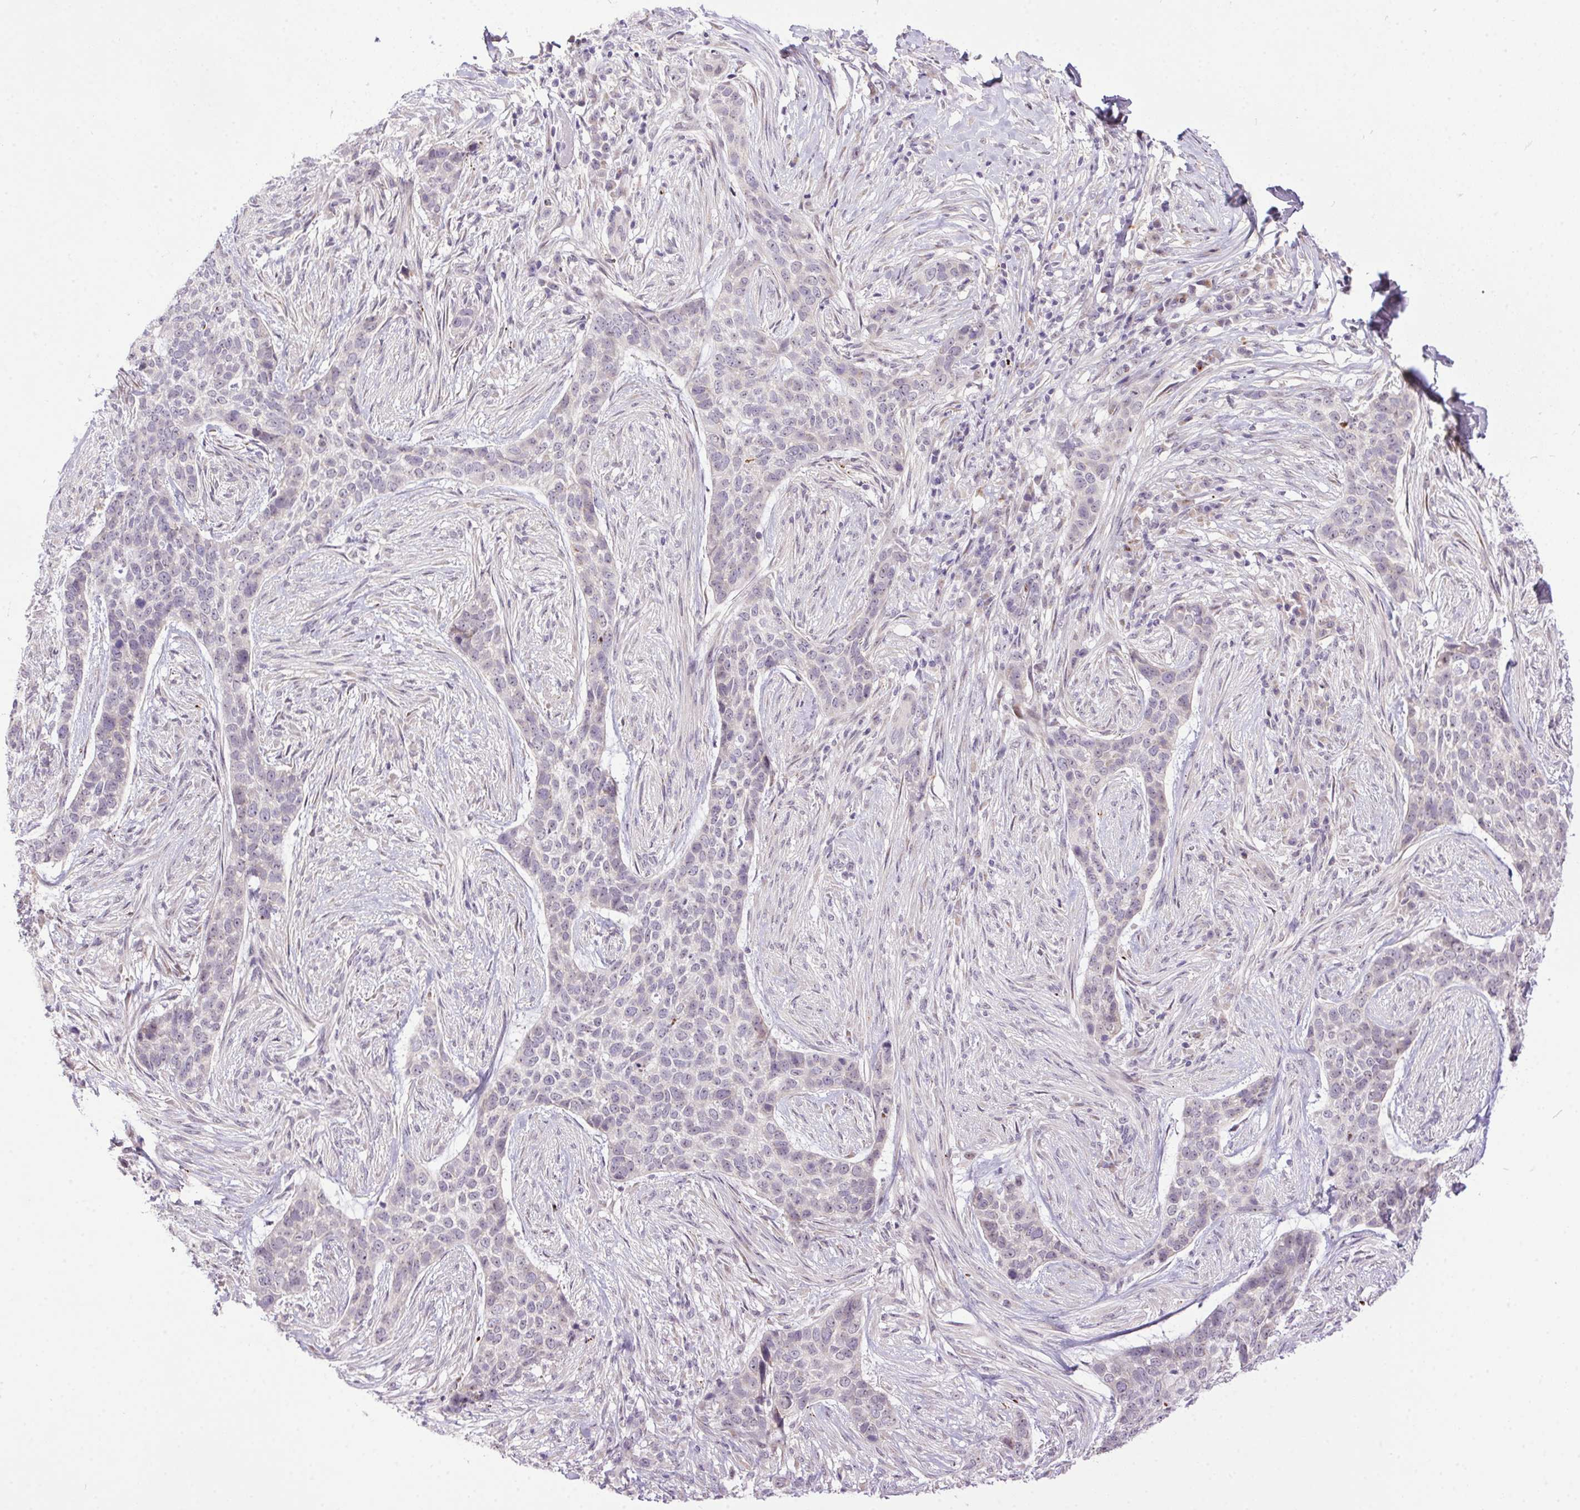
{"staining": {"intensity": "negative", "quantity": "none", "location": "none"}, "tissue": "skin cancer", "cell_type": "Tumor cells", "image_type": "cancer", "snomed": [{"axis": "morphology", "description": "Basal cell carcinoma"}, {"axis": "topography", "description": "Skin"}], "caption": "Immunohistochemistry image of human skin cancer stained for a protein (brown), which exhibits no staining in tumor cells.", "gene": "LRRTM1", "patient": {"sex": "female", "age": 69}}